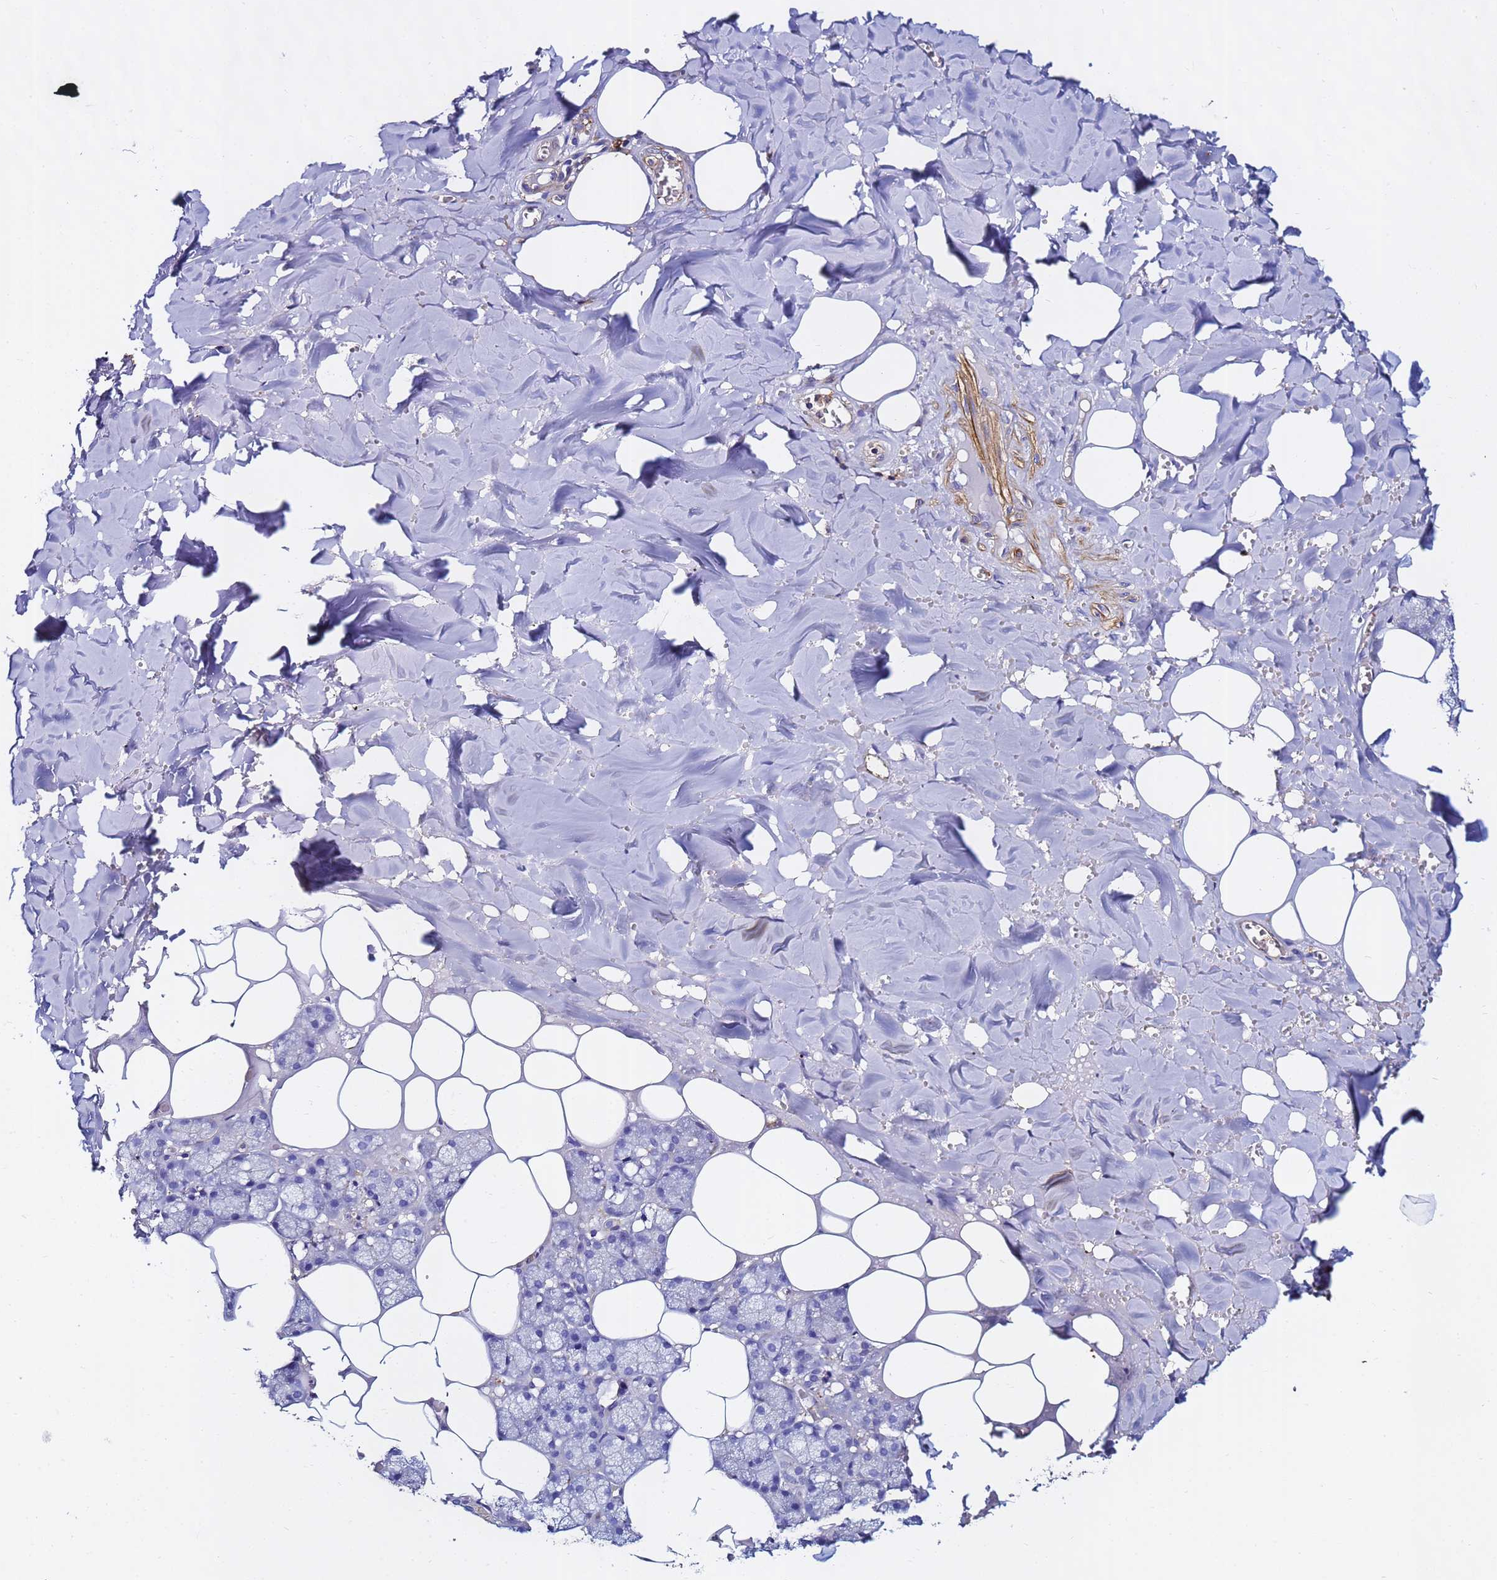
{"staining": {"intensity": "moderate", "quantity": "<25%", "location": "cytoplasmic/membranous"}, "tissue": "salivary gland", "cell_type": "Glandular cells", "image_type": "normal", "snomed": [{"axis": "morphology", "description": "Normal tissue, NOS"}, {"axis": "topography", "description": "Salivary gland"}], "caption": "There is low levels of moderate cytoplasmic/membranous positivity in glandular cells of benign salivary gland, as demonstrated by immunohistochemical staining (brown color).", "gene": "ACTA1", "patient": {"sex": "male", "age": 62}}